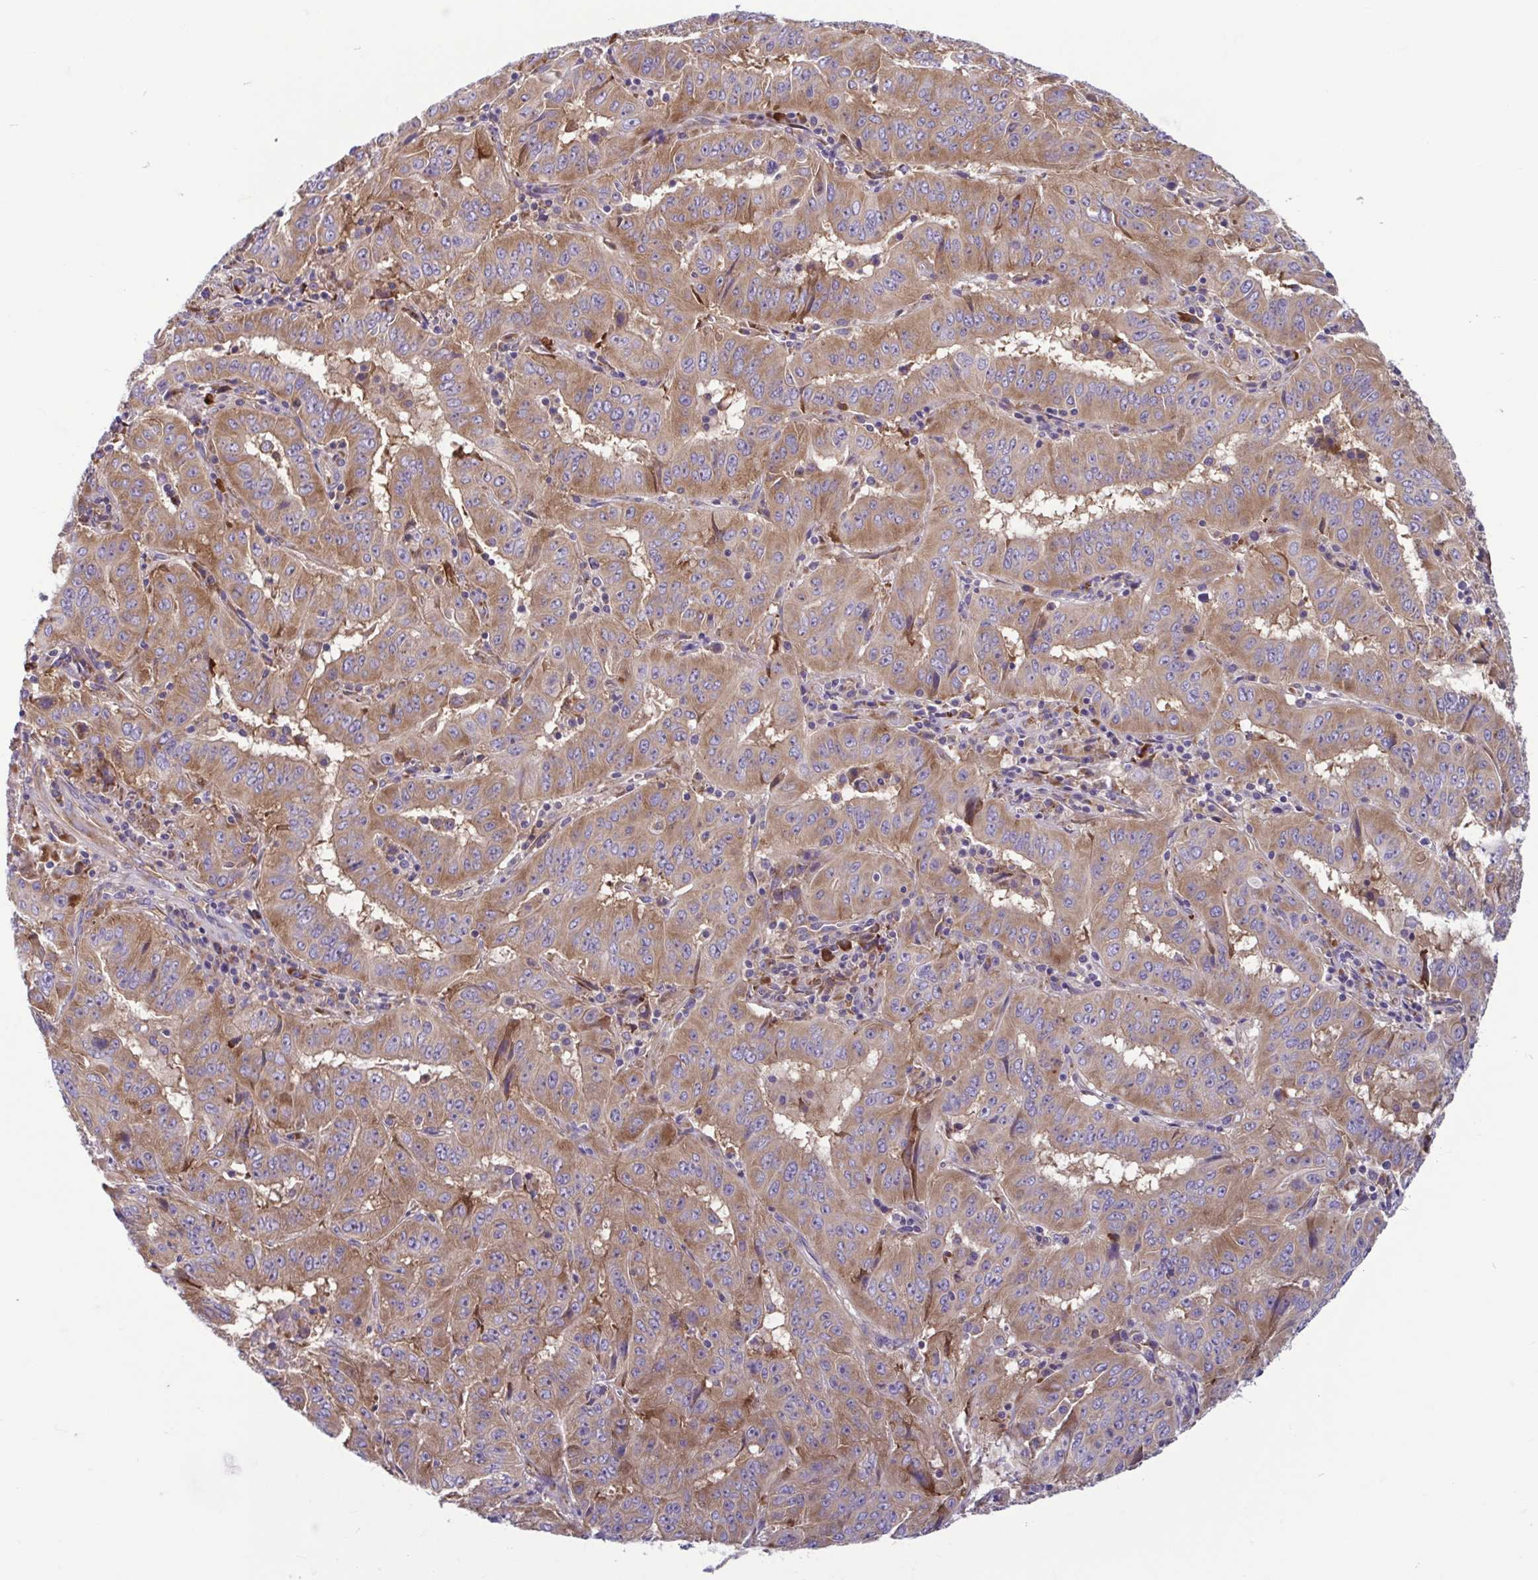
{"staining": {"intensity": "moderate", "quantity": ">75%", "location": "cytoplasmic/membranous"}, "tissue": "pancreatic cancer", "cell_type": "Tumor cells", "image_type": "cancer", "snomed": [{"axis": "morphology", "description": "Adenocarcinoma, NOS"}, {"axis": "topography", "description": "Pancreas"}], "caption": "This image shows immunohistochemistry staining of pancreatic cancer, with medium moderate cytoplasmic/membranous staining in about >75% of tumor cells.", "gene": "RPS16", "patient": {"sex": "male", "age": 63}}